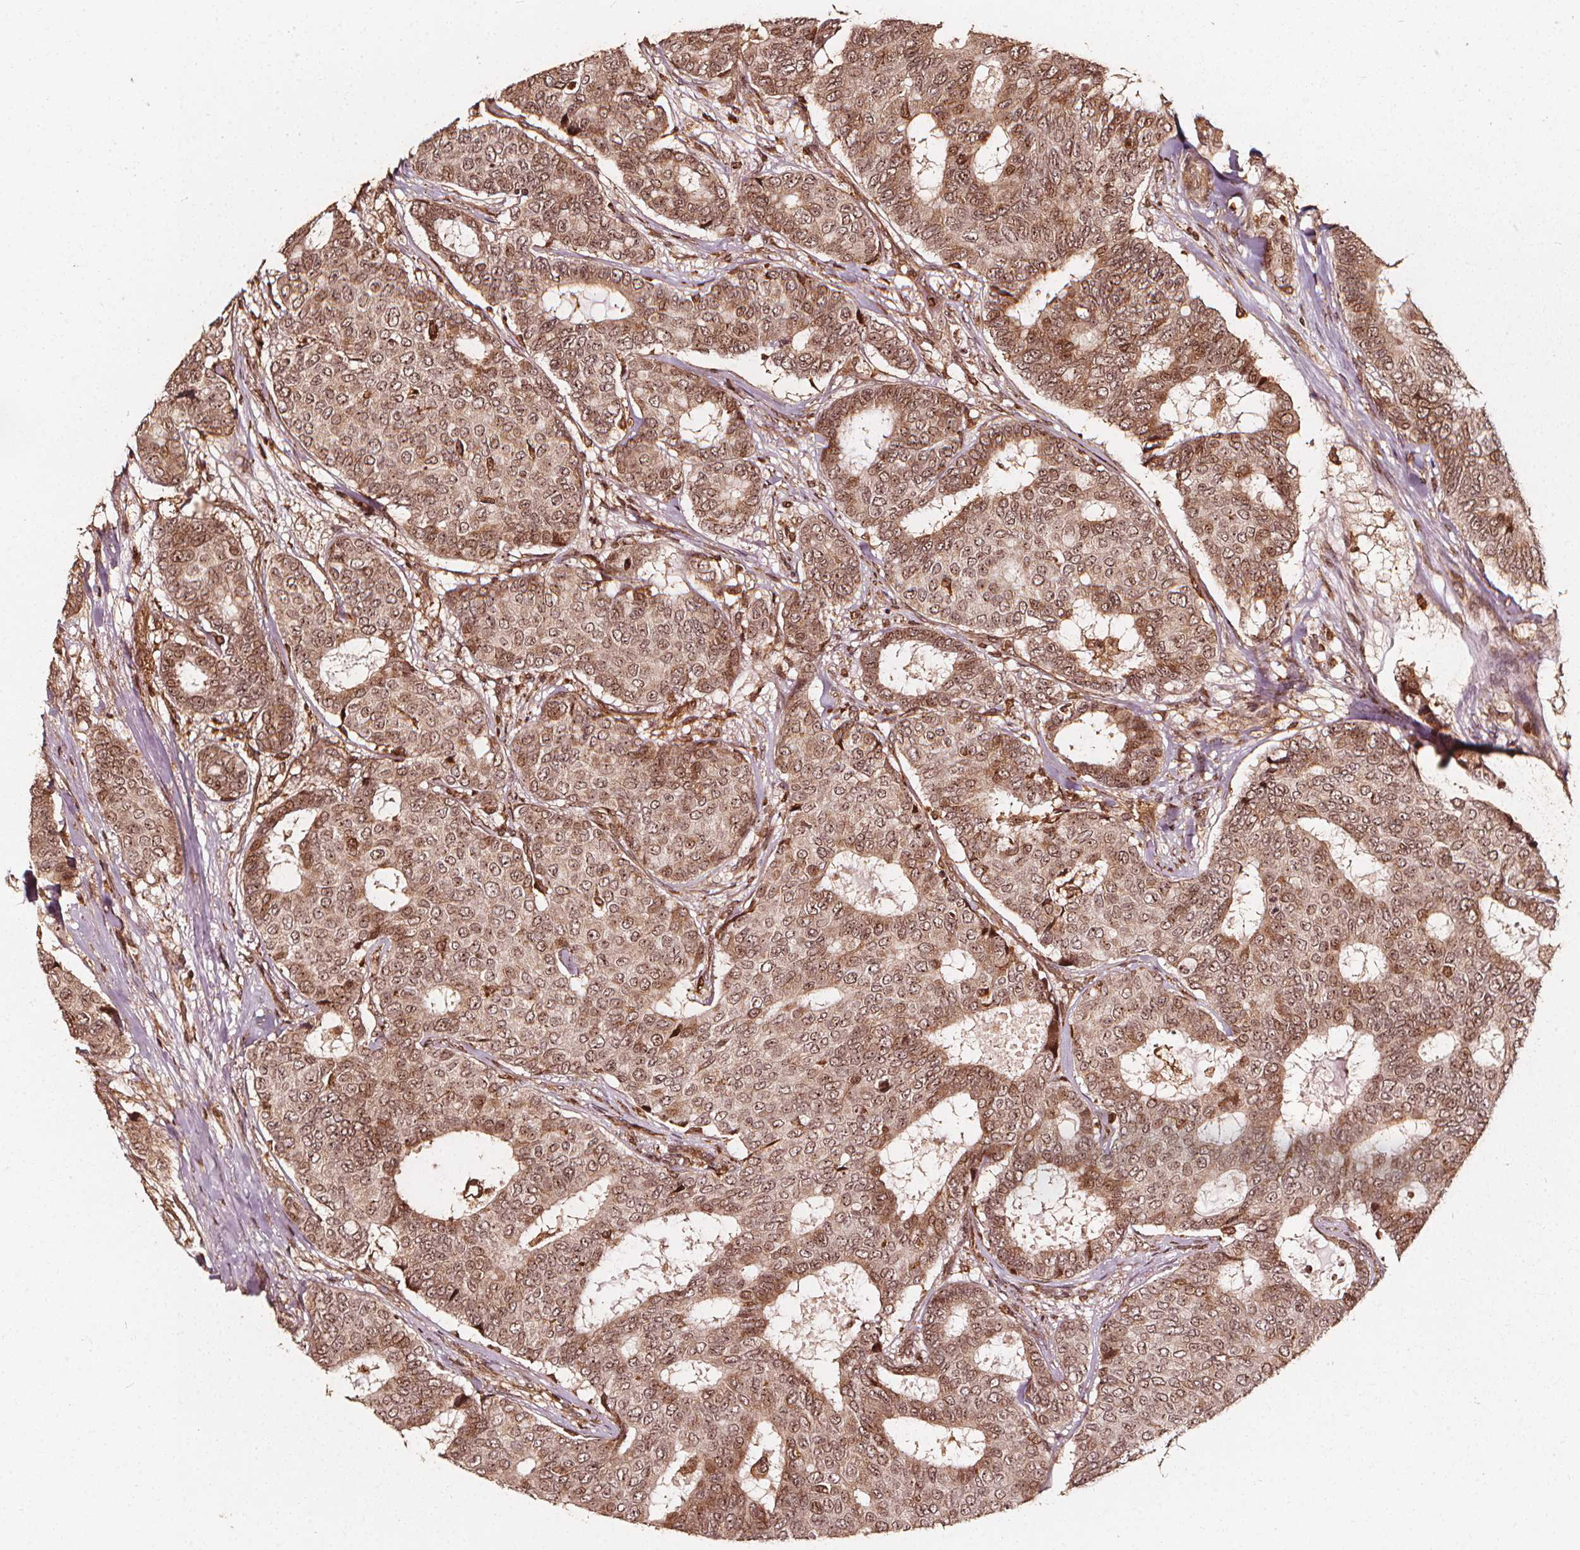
{"staining": {"intensity": "moderate", "quantity": ">75%", "location": "cytoplasmic/membranous,nuclear"}, "tissue": "breast cancer", "cell_type": "Tumor cells", "image_type": "cancer", "snomed": [{"axis": "morphology", "description": "Duct carcinoma"}, {"axis": "topography", "description": "Breast"}], "caption": "A high-resolution image shows IHC staining of breast cancer, which demonstrates moderate cytoplasmic/membranous and nuclear expression in about >75% of tumor cells.", "gene": "EXOSC9", "patient": {"sex": "female", "age": 75}}